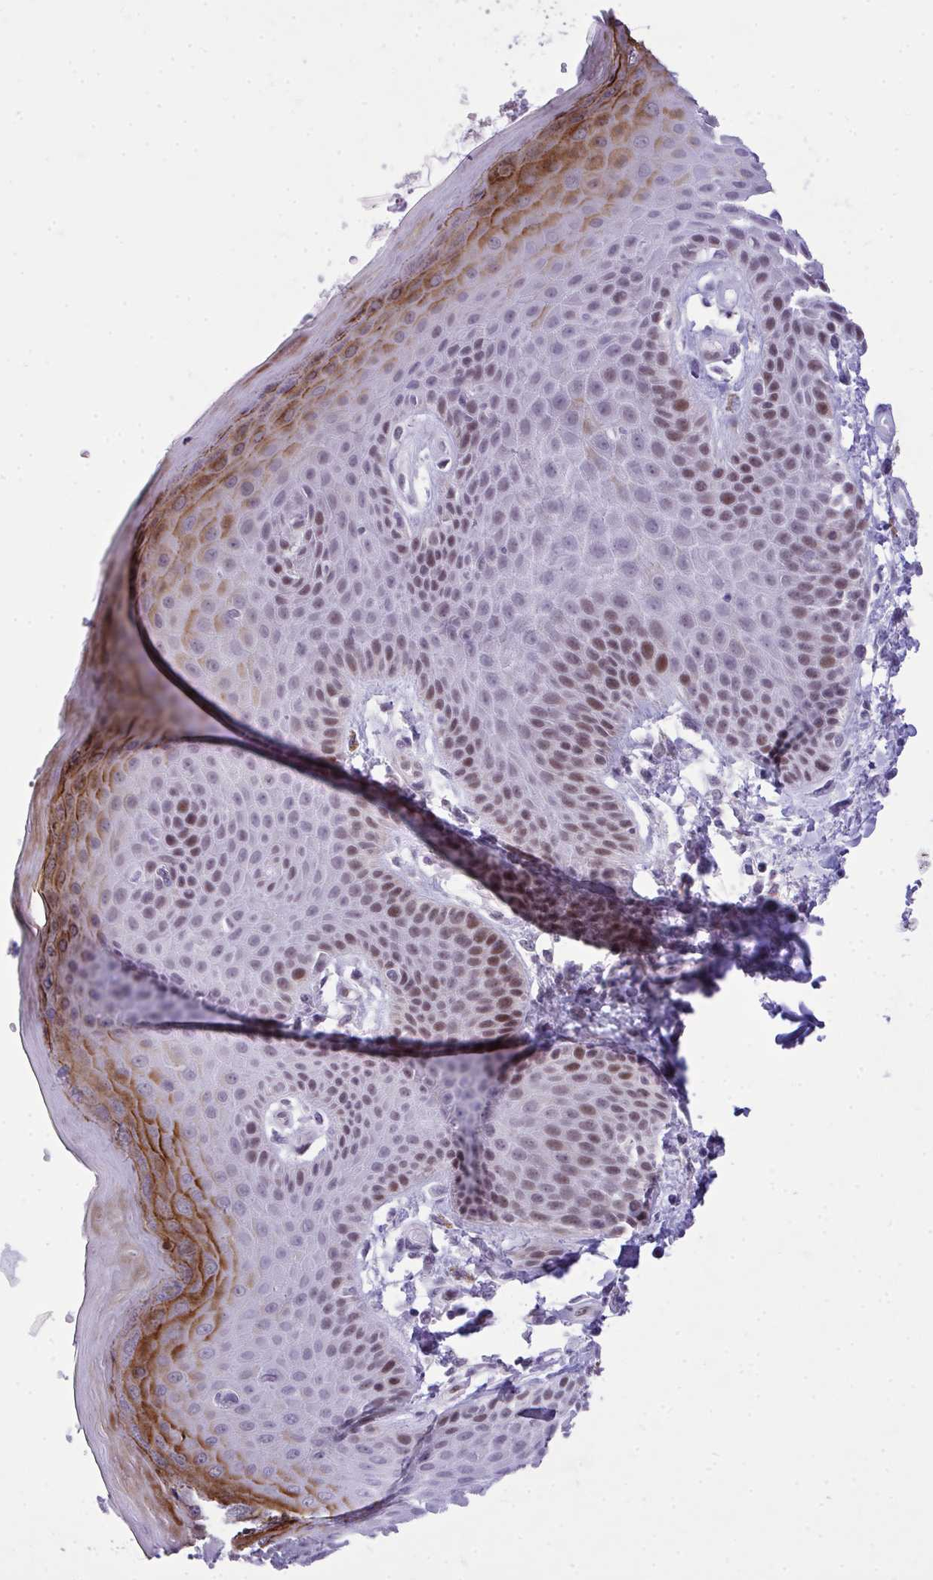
{"staining": {"intensity": "strong", "quantity": "<25%", "location": "cytoplasmic/membranous,nuclear"}, "tissue": "skin", "cell_type": "Epidermal cells", "image_type": "normal", "snomed": [{"axis": "morphology", "description": "Normal tissue, NOS"}, {"axis": "topography", "description": "Anal"}, {"axis": "topography", "description": "Peripheral nerve tissue"}], "caption": "Brown immunohistochemical staining in normal human skin displays strong cytoplasmic/membranous,nuclear staining in approximately <25% of epidermal cells.", "gene": "TEAD4", "patient": {"sex": "male", "age": 51}}